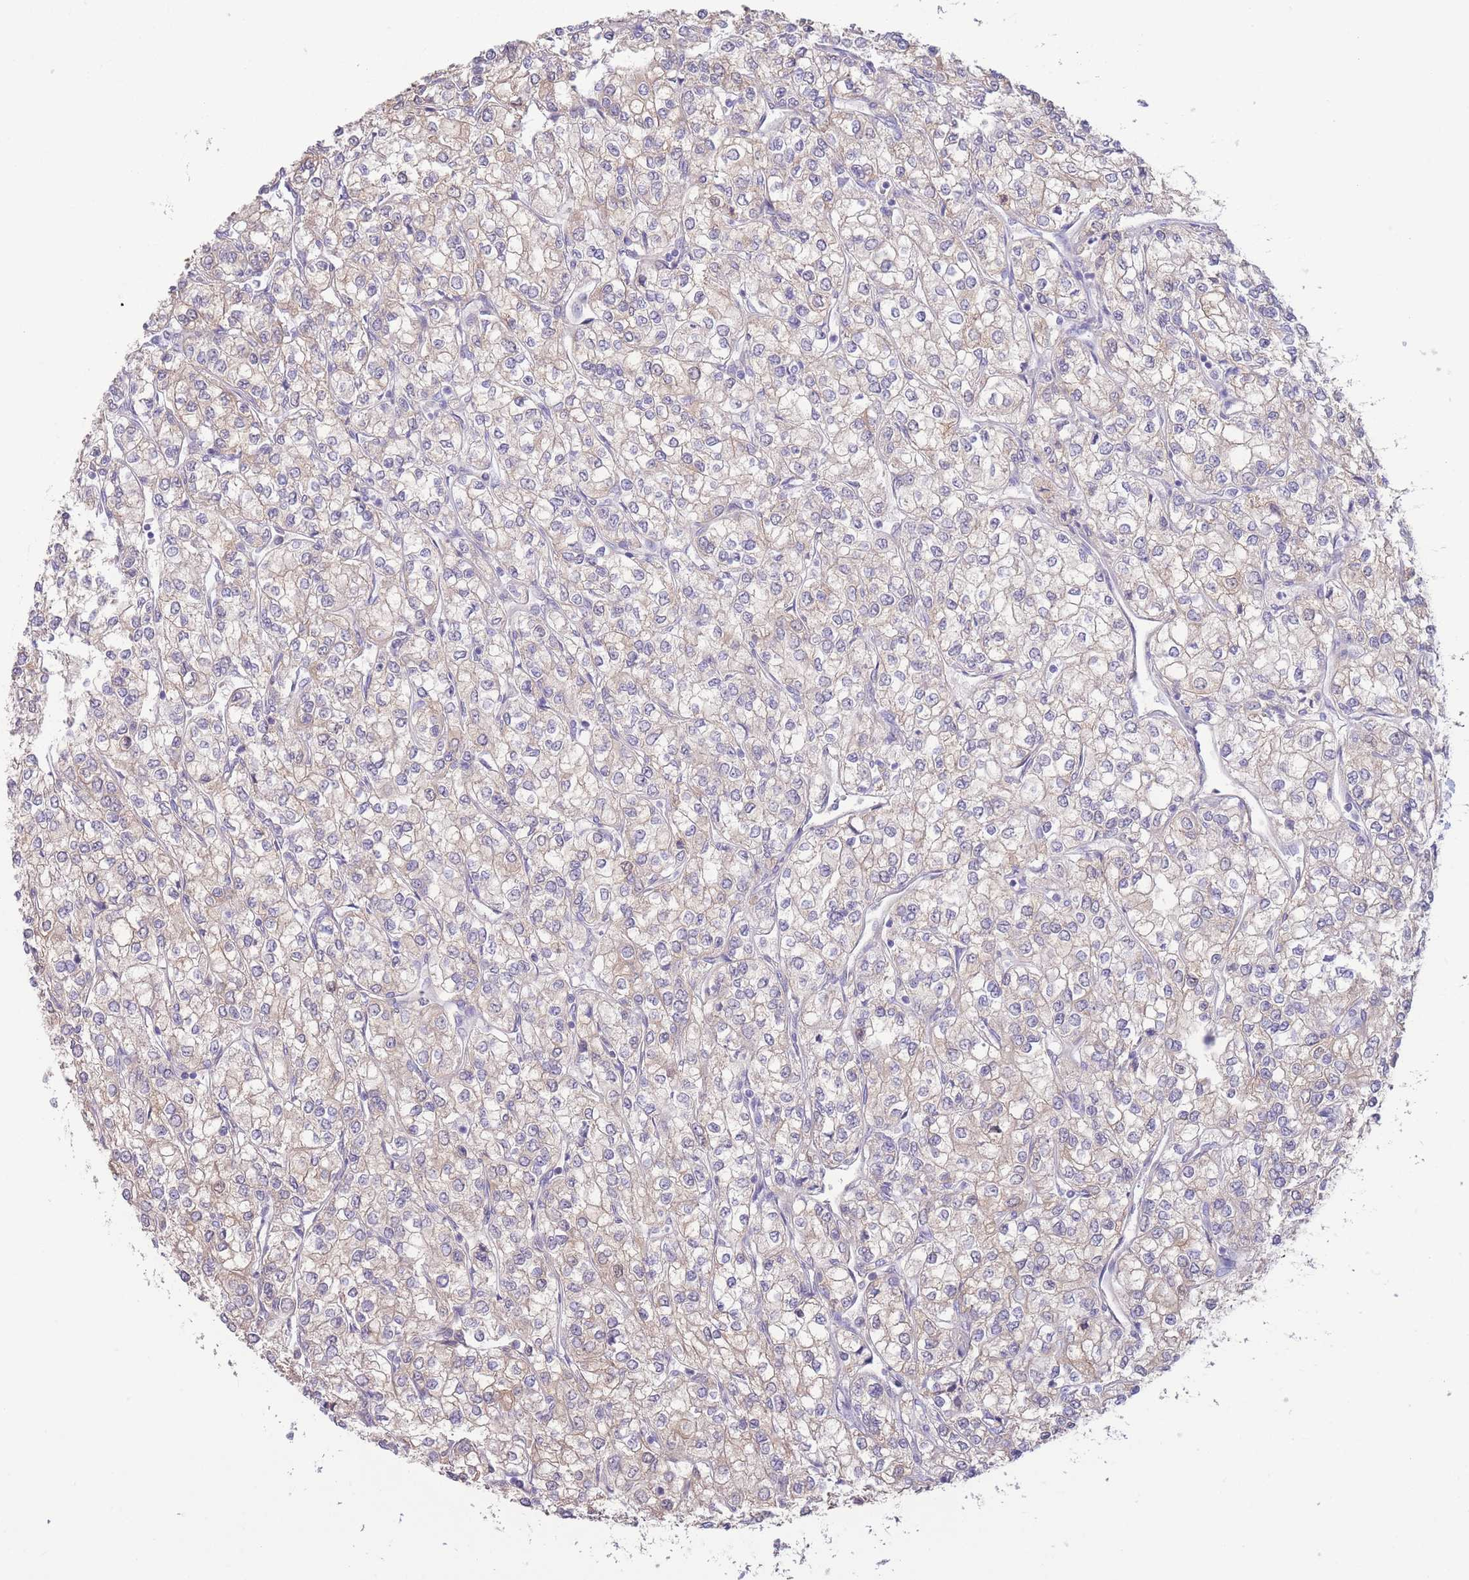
{"staining": {"intensity": "weak", "quantity": ">75%", "location": "cytoplasmic/membranous"}, "tissue": "renal cancer", "cell_type": "Tumor cells", "image_type": "cancer", "snomed": [{"axis": "morphology", "description": "Adenocarcinoma, NOS"}, {"axis": "topography", "description": "Kidney"}], "caption": "Immunohistochemistry of human adenocarcinoma (renal) shows low levels of weak cytoplasmic/membranous expression in approximately >75% of tumor cells.", "gene": "FAH", "patient": {"sex": "male", "age": 80}}